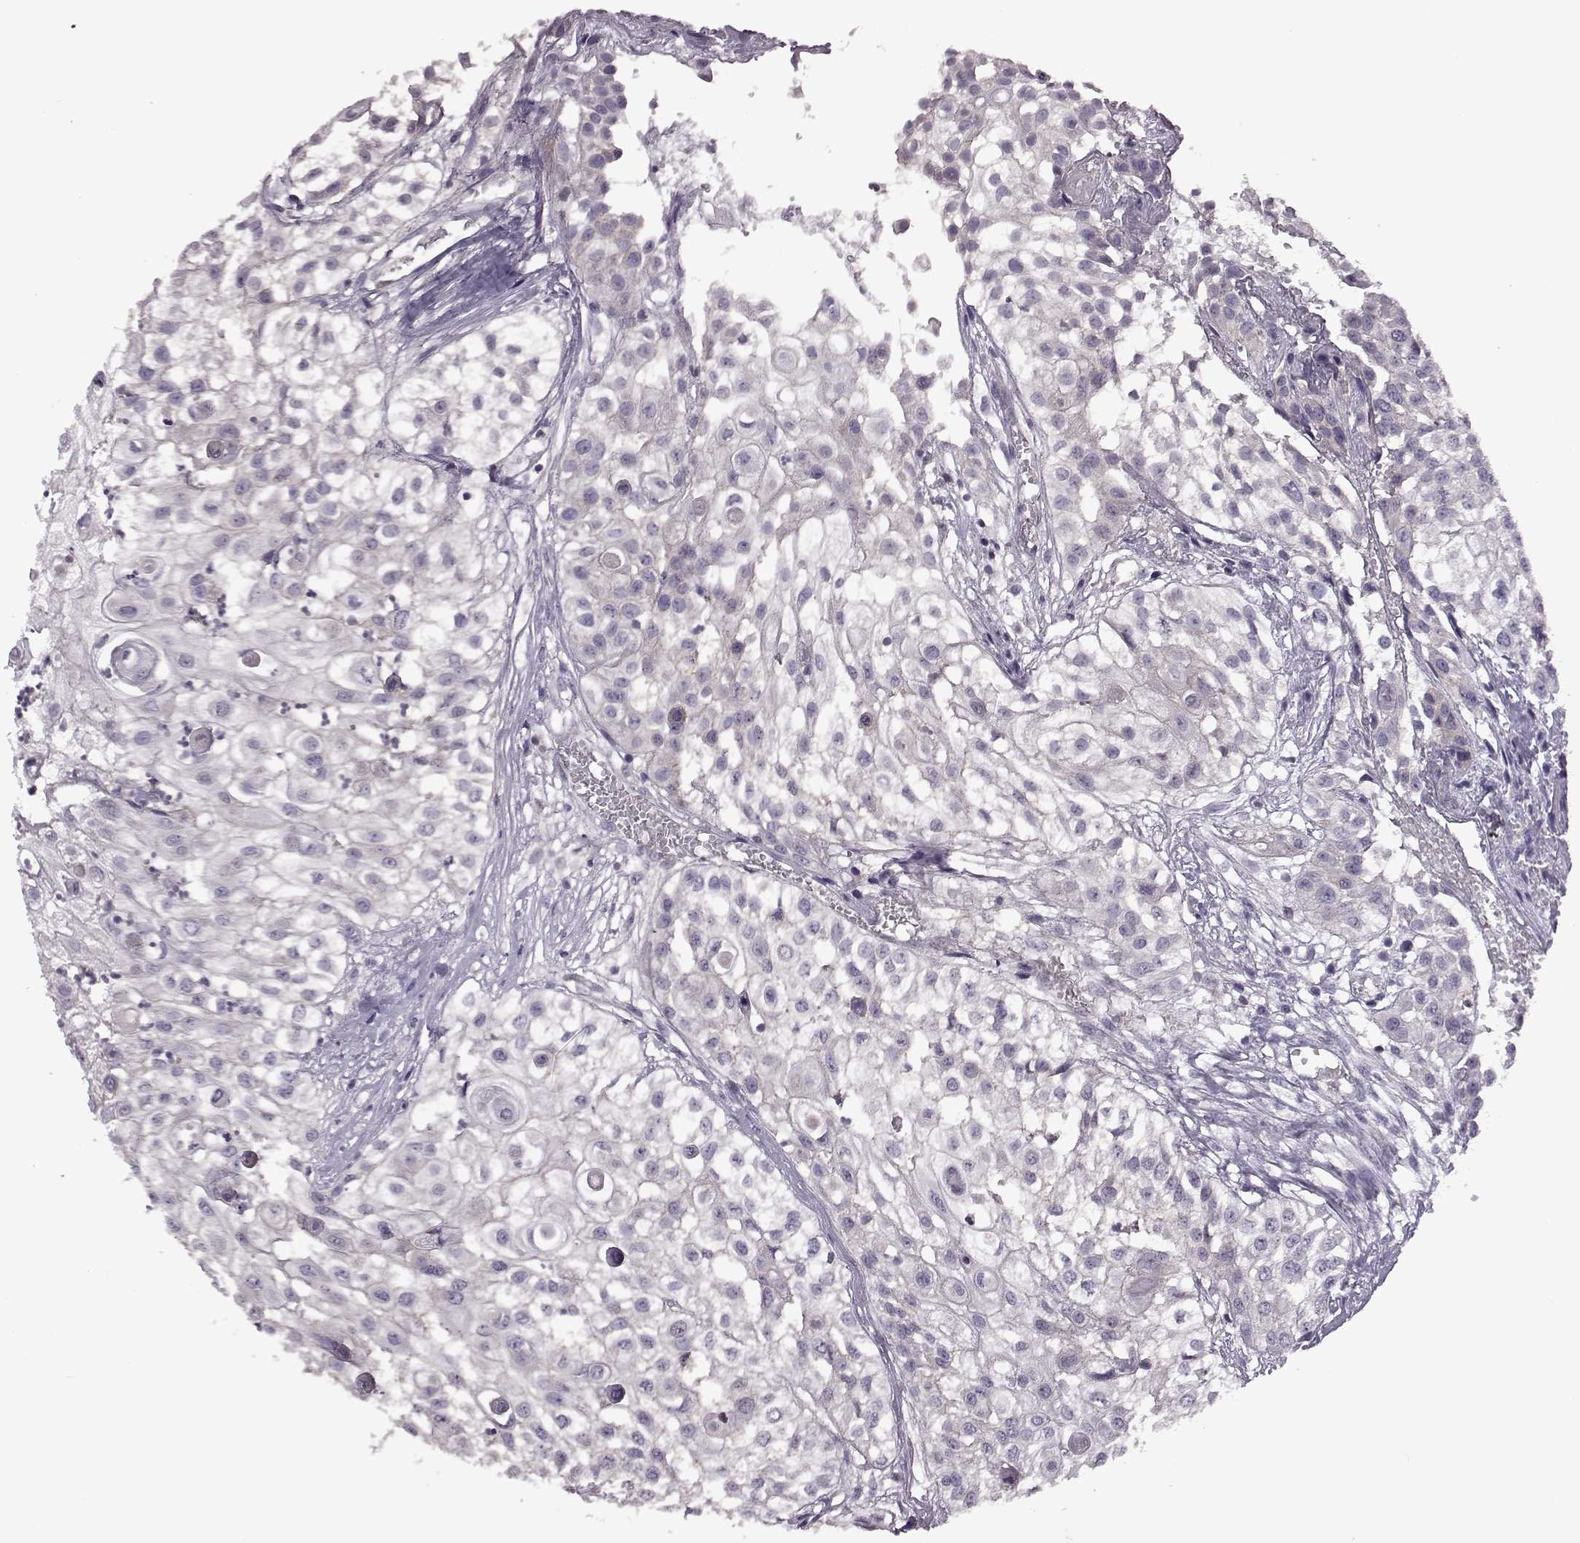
{"staining": {"intensity": "negative", "quantity": "none", "location": "none"}, "tissue": "urothelial cancer", "cell_type": "Tumor cells", "image_type": "cancer", "snomed": [{"axis": "morphology", "description": "Urothelial carcinoma, High grade"}, {"axis": "topography", "description": "Urinary bladder"}], "caption": "This micrograph is of high-grade urothelial carcinoma stained with IHC to label a protein in brown with the nuclei are counter-stained blue. There is no expression in tumor cells.", "gene": "CDC42SE1", "patient": {"sex": "female", "age": 79}}